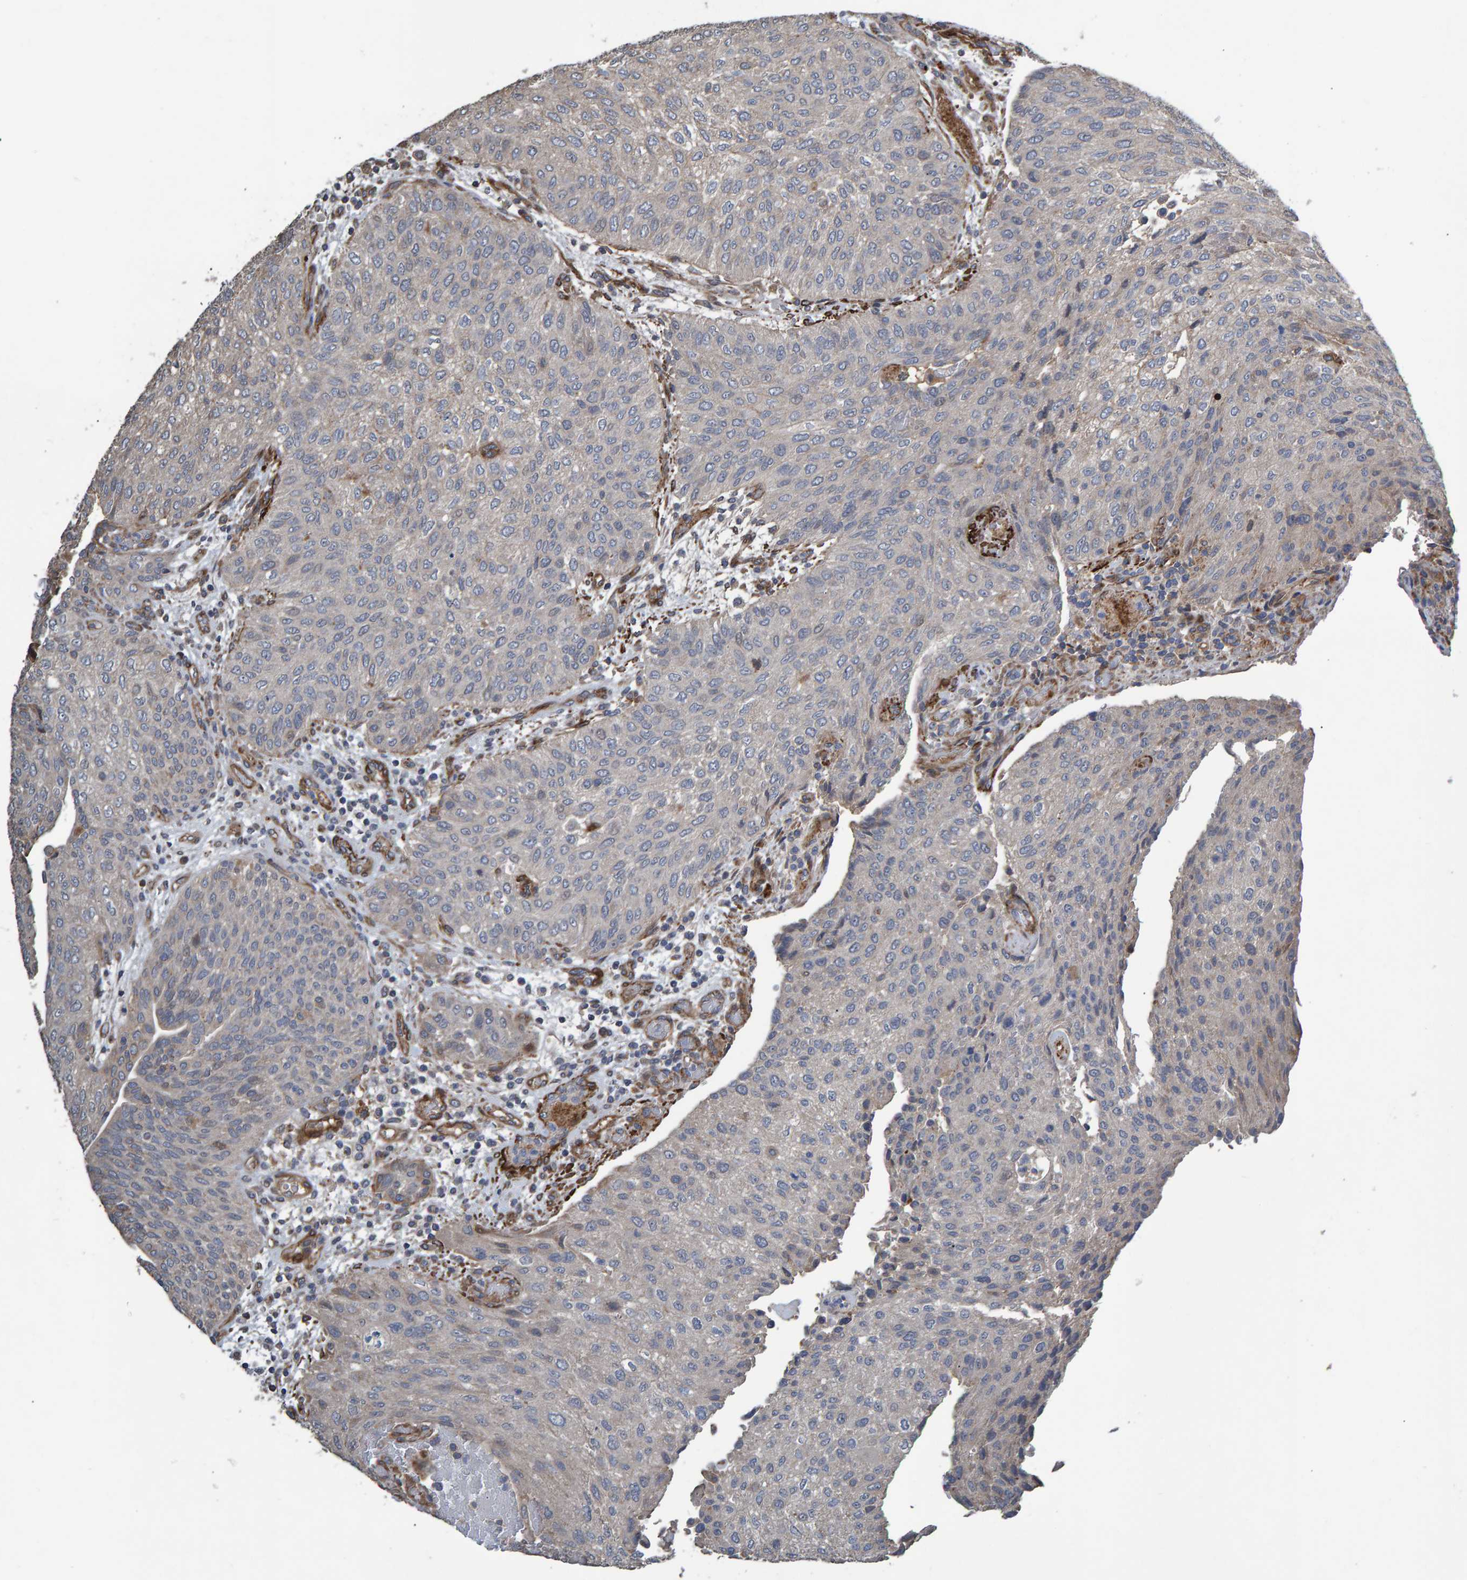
{"staining": {"intensity": "weak", "quantity": "<25%", "location": "cytoplasmic/membranous"}, "tissue": "urothelial cancer", "cell_type": "Tumor cells", "image_type": "cancer", "snomed": [{"axis": "morphology", "description": "Urothelial carcinoma, Low grade"}, {"axis": "morphology", "description": "Urothelial carcinoma, High grade"}, {"axis": "topography", "description": "Urinary bladder"}], "caption": "The micrograph demonstrates no significant staining in tumor cells of urothelial cancer.", "gene": "SLIT2", "patient": {"sex": "male", "age": 35}}